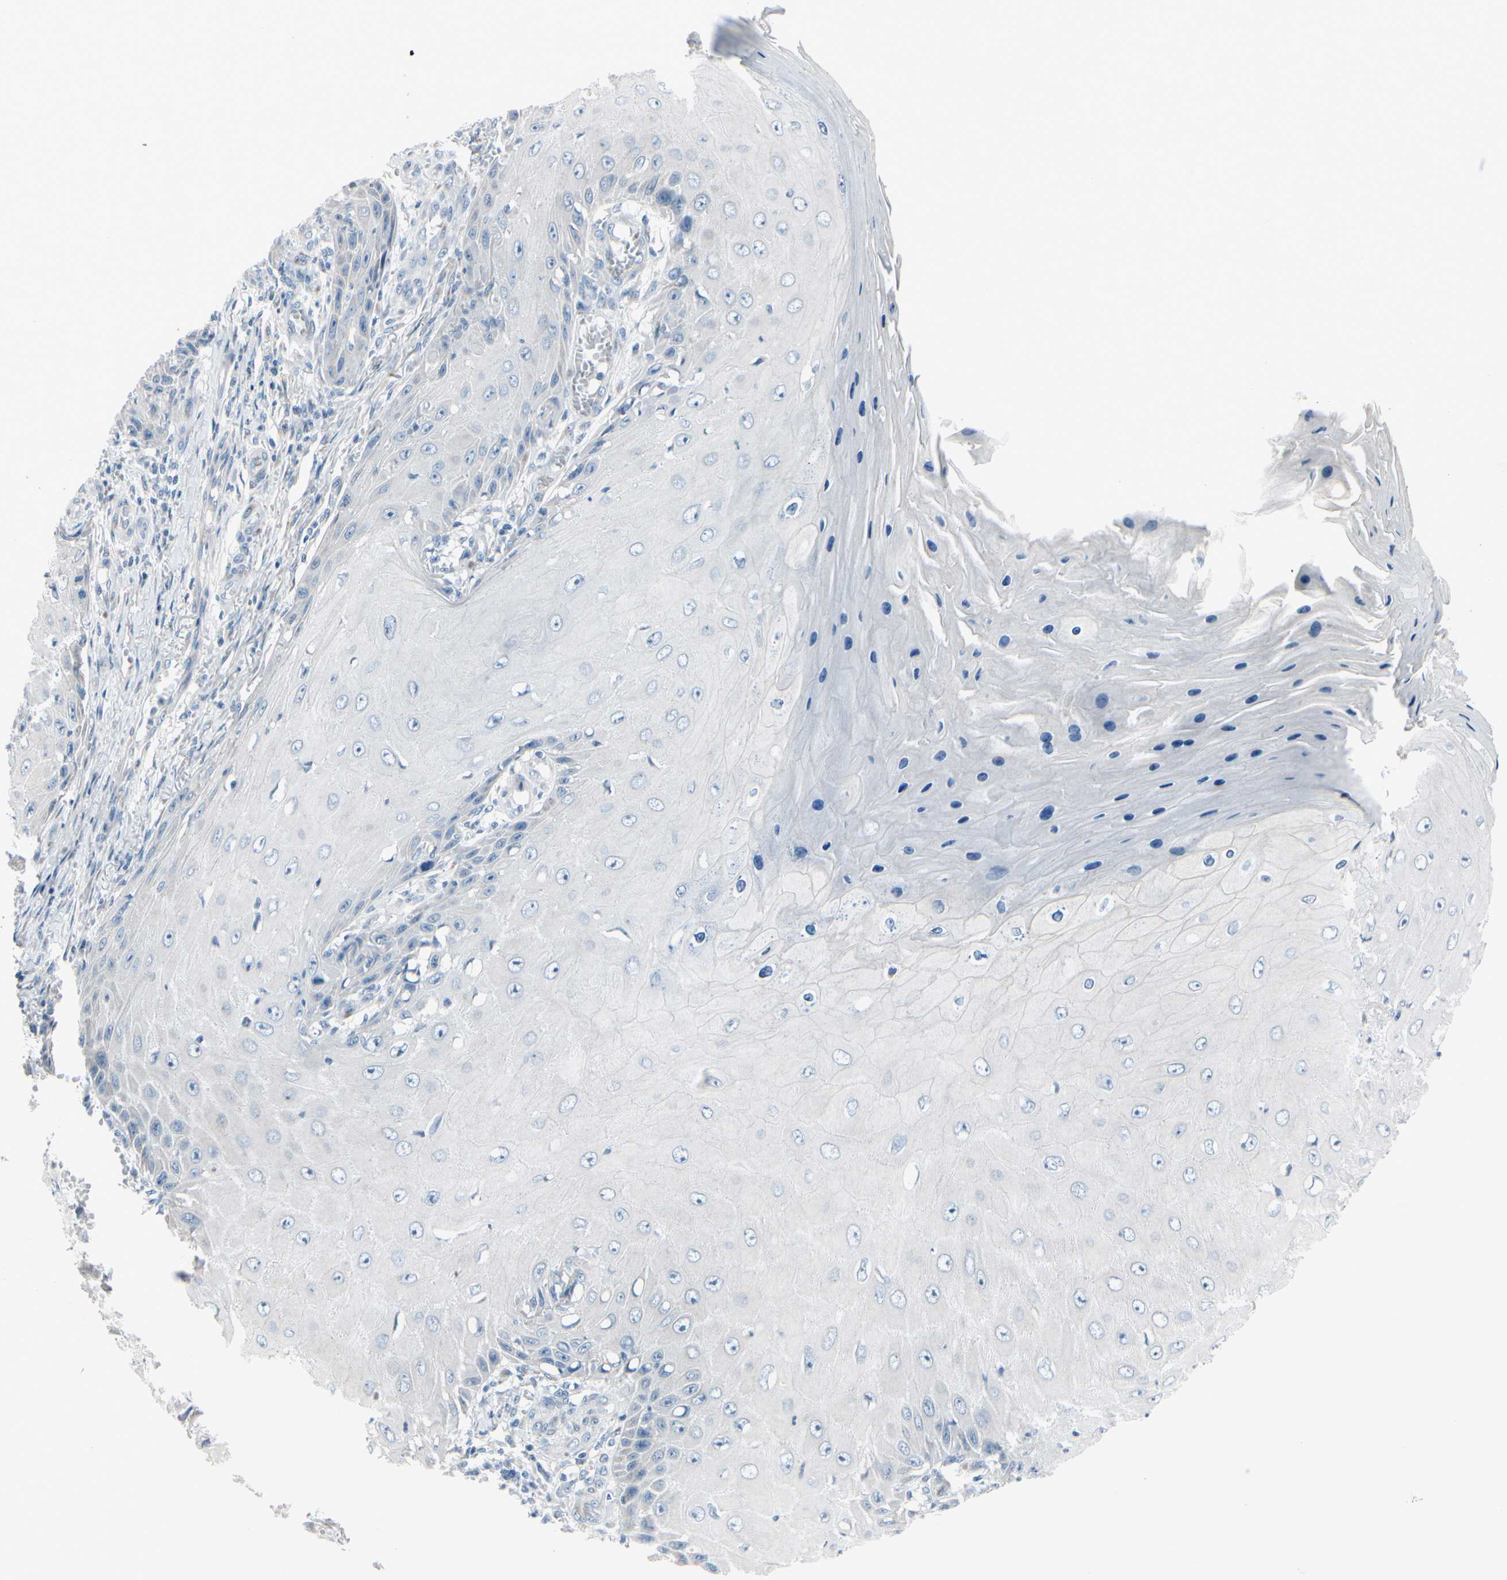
{"staining": {"intensity": "negative", "quantity": "none", "location": "none"}, "tissue": "skin cancer", "cell_type": "Tumor cells", "image_type": "cancer", "snomed": [{"axis": "morphology", "description": "Squamous cell carcinoma, NOS"}, {"axis": "topography", "description": "Skin"}], "caption": "High power microscopy micrograph of an immunohistochemistry histopathology image of skin cancer, revealing no significant positivity in tumor cells.", "gene": "PGR", "patient": {"sex": "female", "age": 73}}